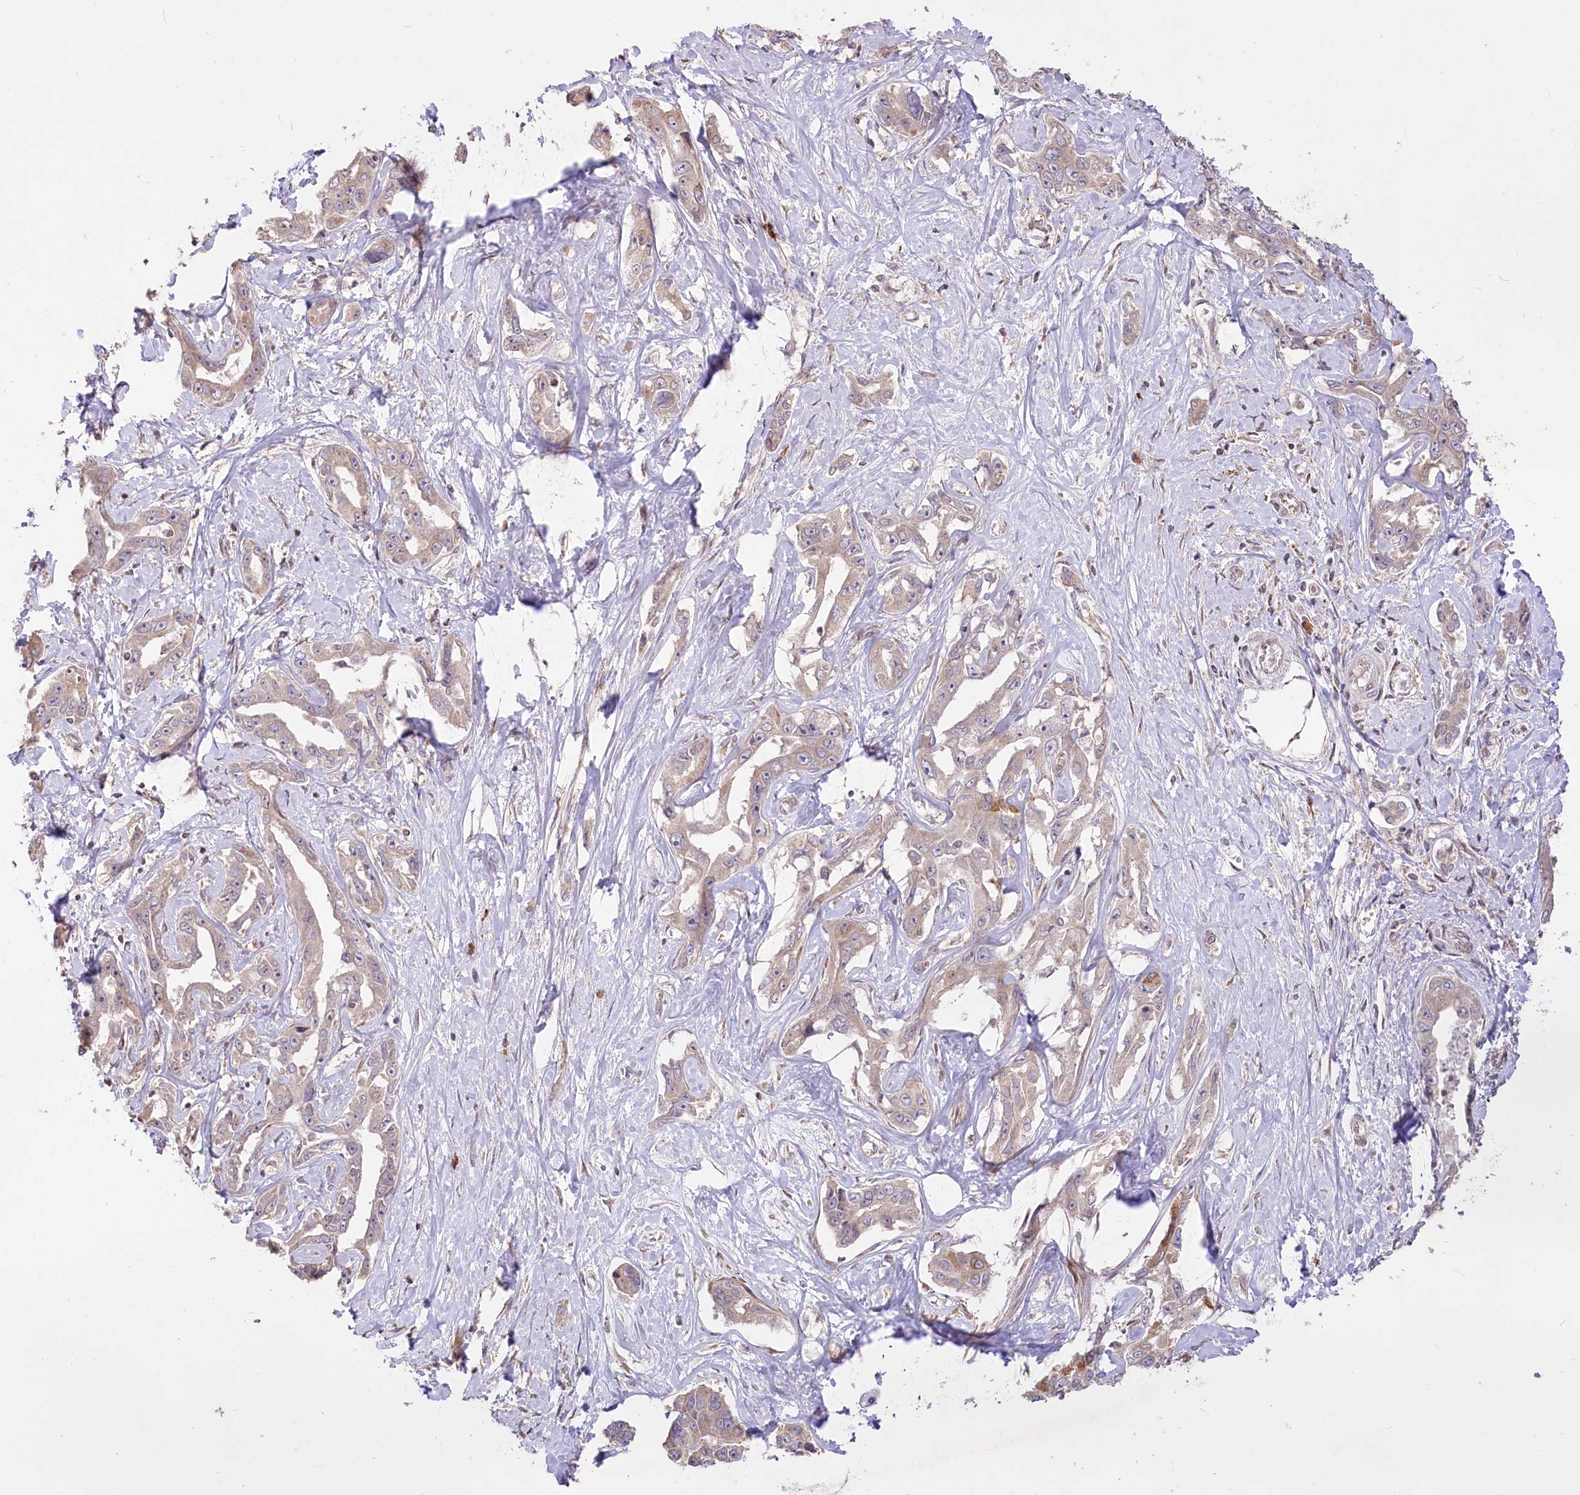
{"staining": {"intensity": "weak", "quantity": ">75%", "location": "cytoplasmic/membranous"}, "tissue": "liver cancer", "cell_type": "Tumor cells", "image_type": "cancer", "snomed": [{"axis": "morphology", "description": "Cholangiocarcinoma"}, {"axis": "topography", "description": "Liver"}], "caption": "Protein expression analysis of human cholangiocarcinoma (liver) reveals weak cytoplasmic/membranous staining in approximately >75% of tumor cells.", "gene": "STT3B", "patient": {"sex": "male", "age": 59}}